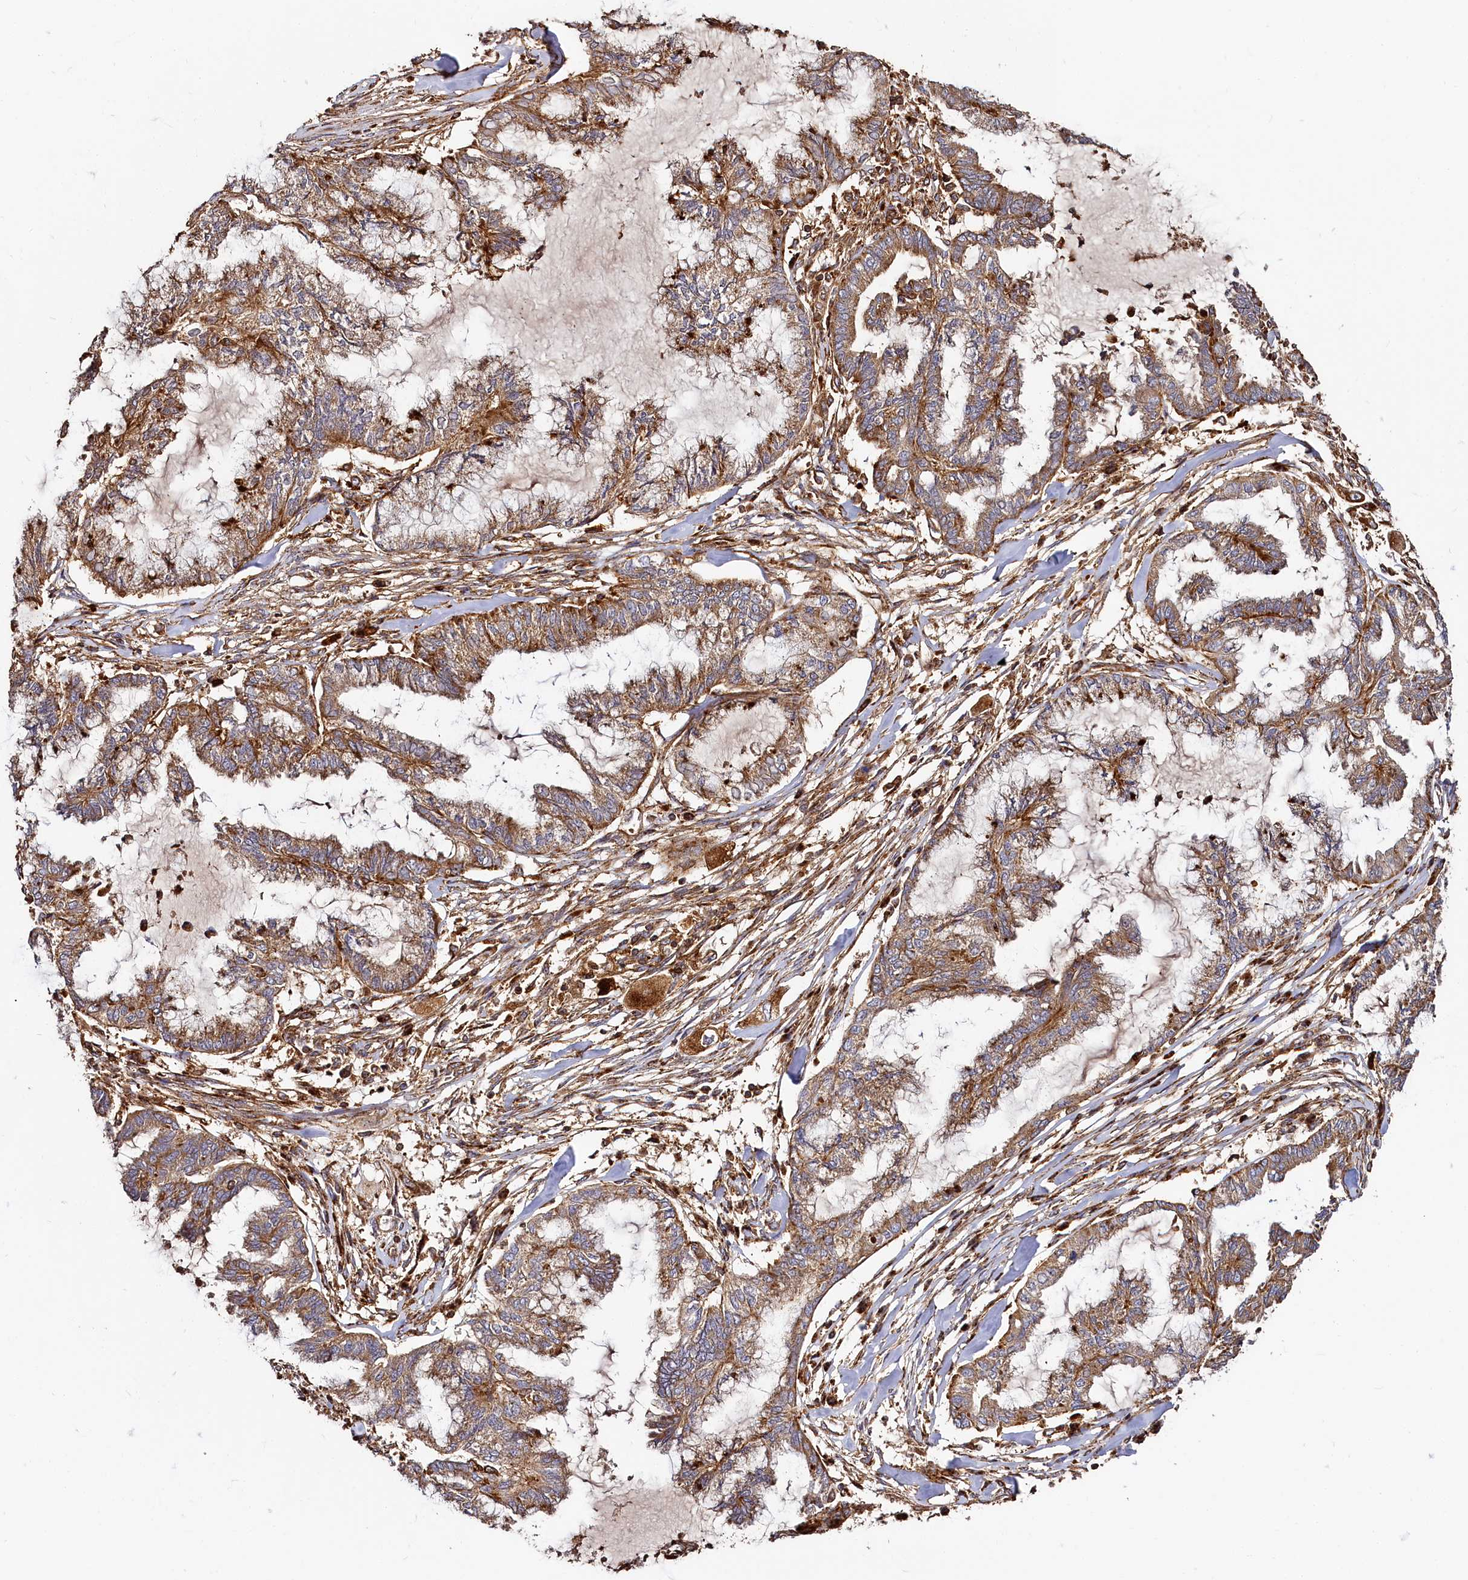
{"staining": {"intensity": "moderate", "quantity": ">75%", "location": "cytoplasmic/membranous"}, "tissue": "endometrial cancer", "cell_type": "Tumor cells", "image_type": "cancer", "snomed": [{"axis": "morphology", "description": "Adenocarcinoma, NOS"}, {"axis": "topography", "description": "Endometrium"}], "caption": "DAB (3,3'-diaminobenzidine) immunohistochemical staining of endometrial cancer shows moderate cytoplasmic/membranous protein positivity in about >75% of tumor cells.", "gene": "WDR73", "patient": {"sex": "female", "age": 86}}